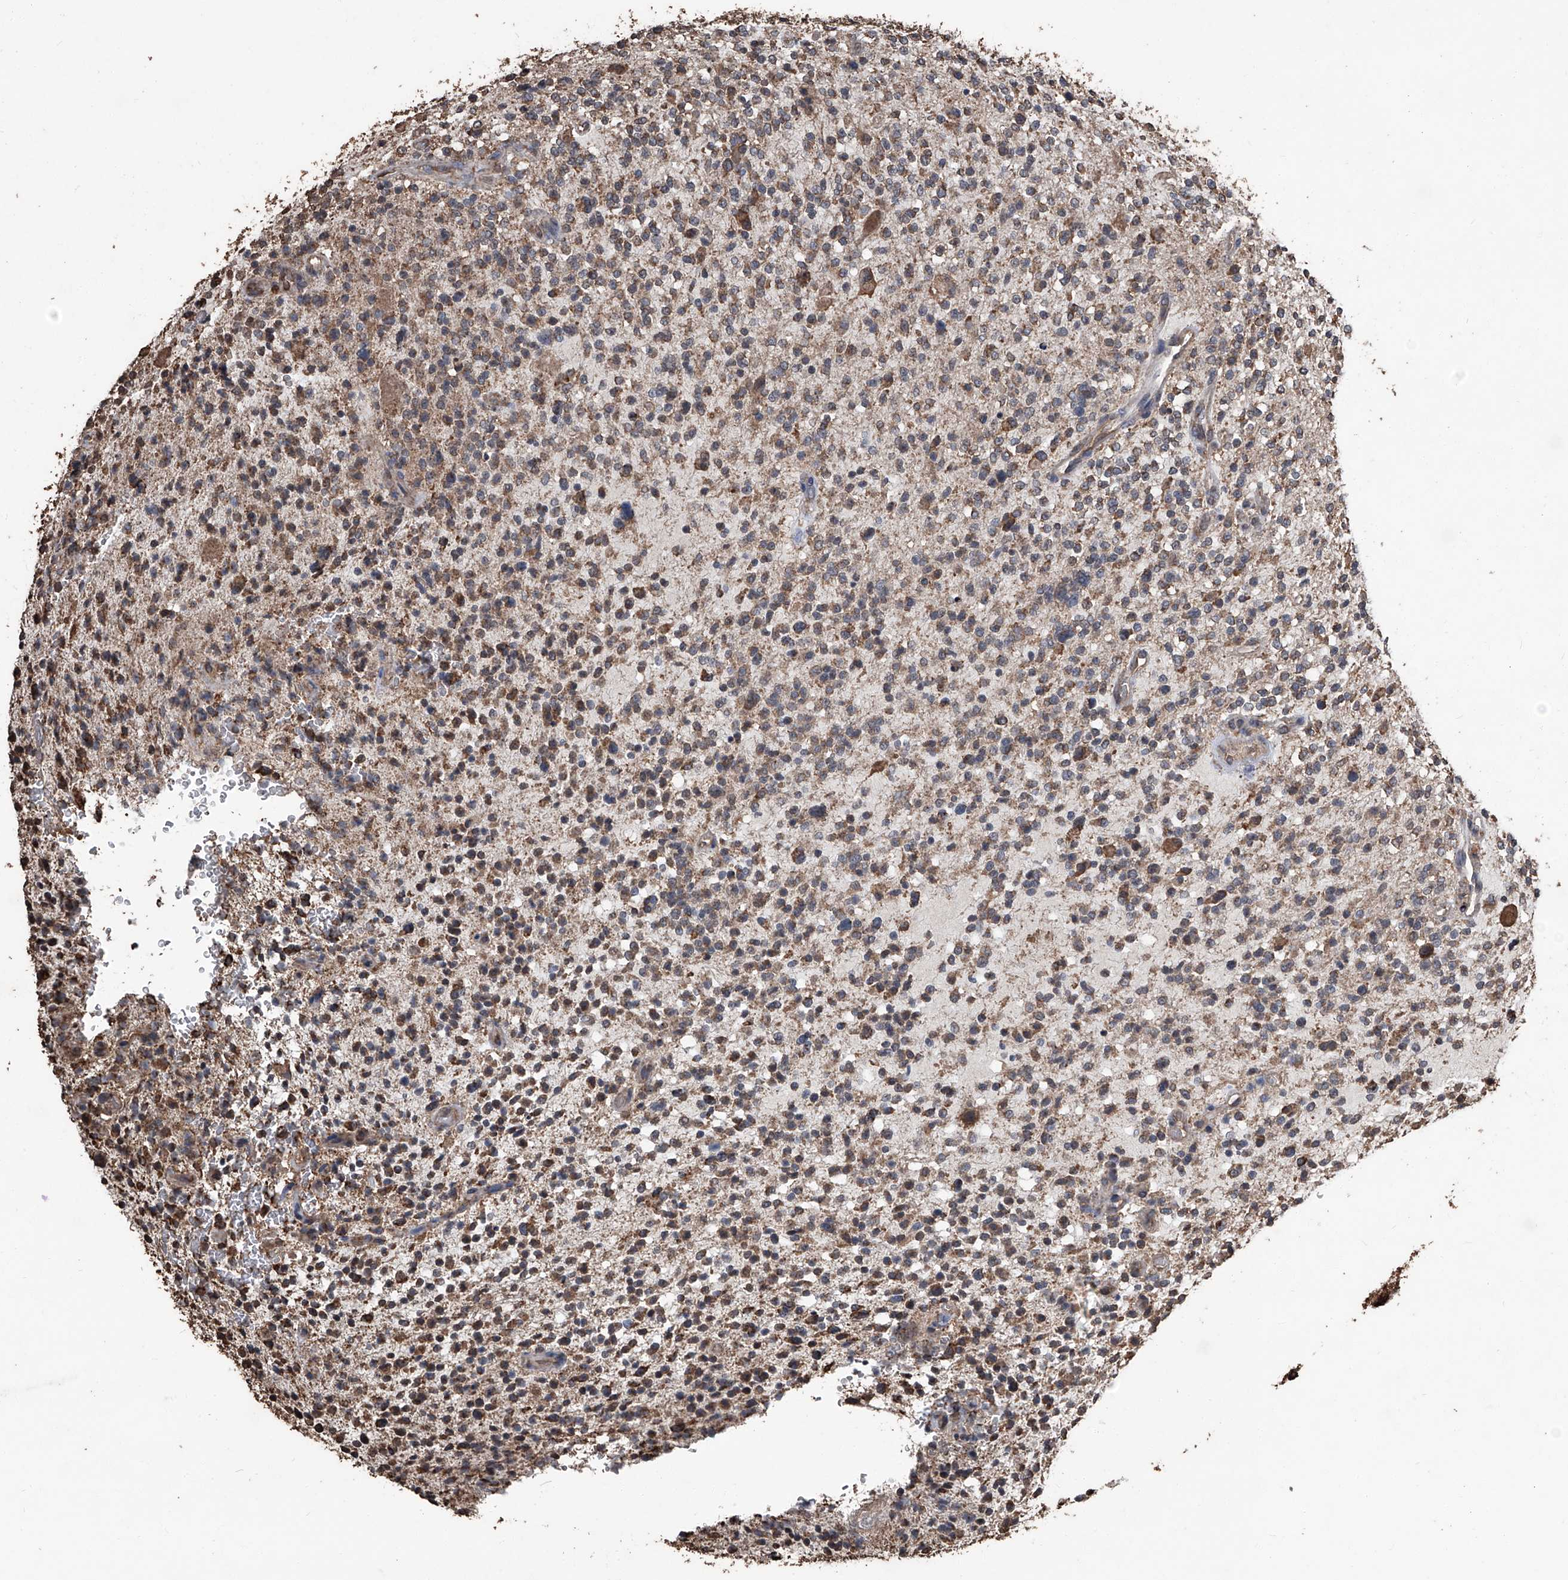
{"staining": {"intensity": "weak", "quantity": ">75%", "location": "cytoplasmic/membranous"}, "tissue": "glioma", "cell_type": "Tumor cells", "image_type": "cancer", "snomed": [{"axis": "morphology", "description": "Glioma, malignant, High grade"}, {"axis": "topography", "description": "Brain"}], "caption": "Protein staining of glioma tissue reveals weak cytoplasmic/membranous staining in approximately >75% of tumor cells.", "gene": "STARD7", "patient": {"sex": "male", "age": 48}}